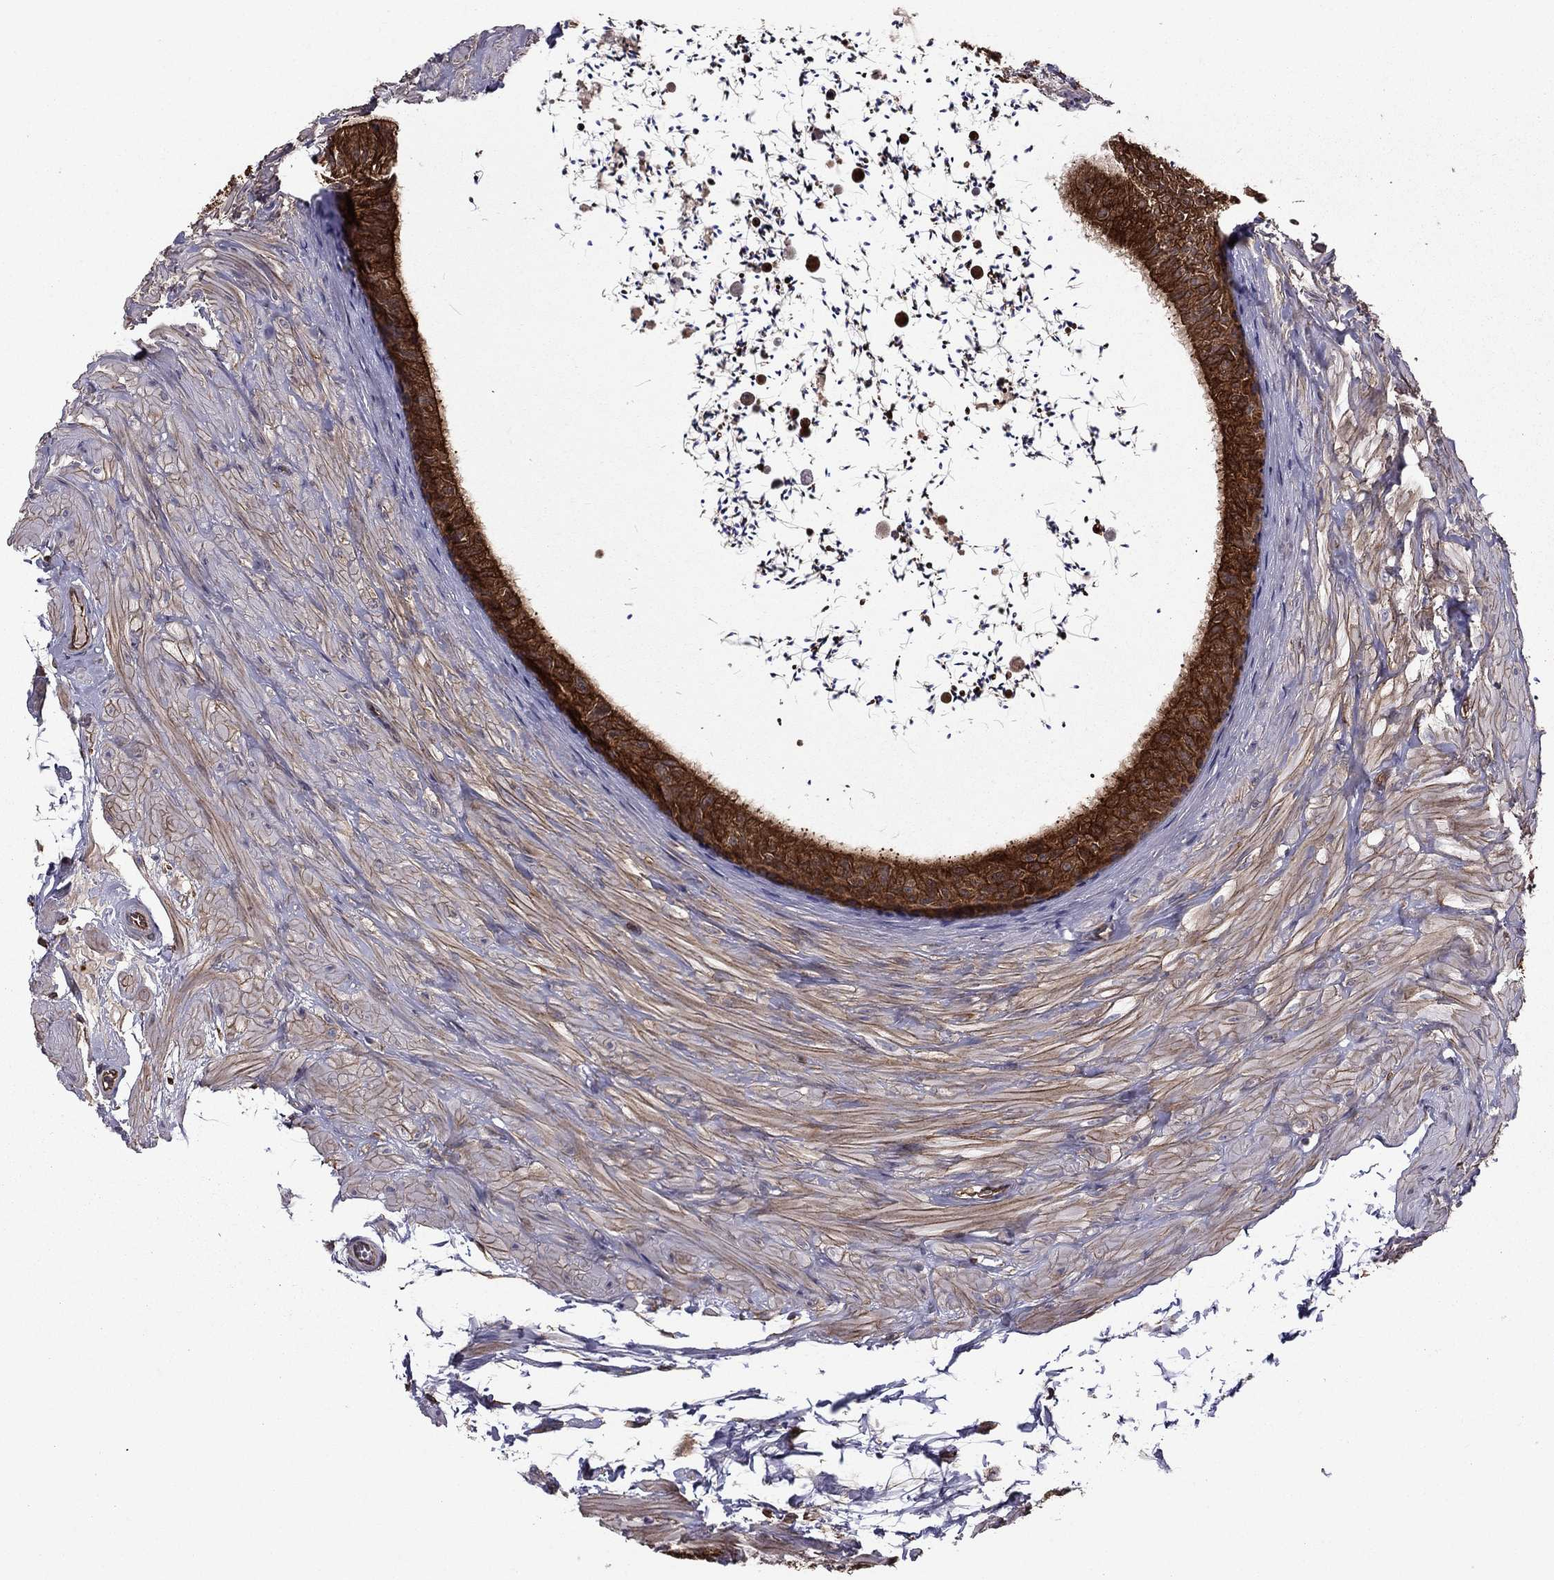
{"staining": {"intensity": "strong", "quantity": ">75%", "location": "cytoplasmic/membranous"}, "tissue": "epididymis", "cell_type": "Glandular cells", "image_type": "normal", "snomed": [{"axis": "morphology", "description": "Normal tissue, NOS"}, {"axis": "topography", "description": "Epididymis"}], "caption": "Glandular cells show strong cytoplasmic/membranous staining in about >75% of cells in normal epididymis. The staining is performed using DAB brown chromogen to label protein expression. The nuclei are counter-stained blue using hematoxylin.", "gene": "SHMT1", "patient": {"sex": "male", "age": 32}}